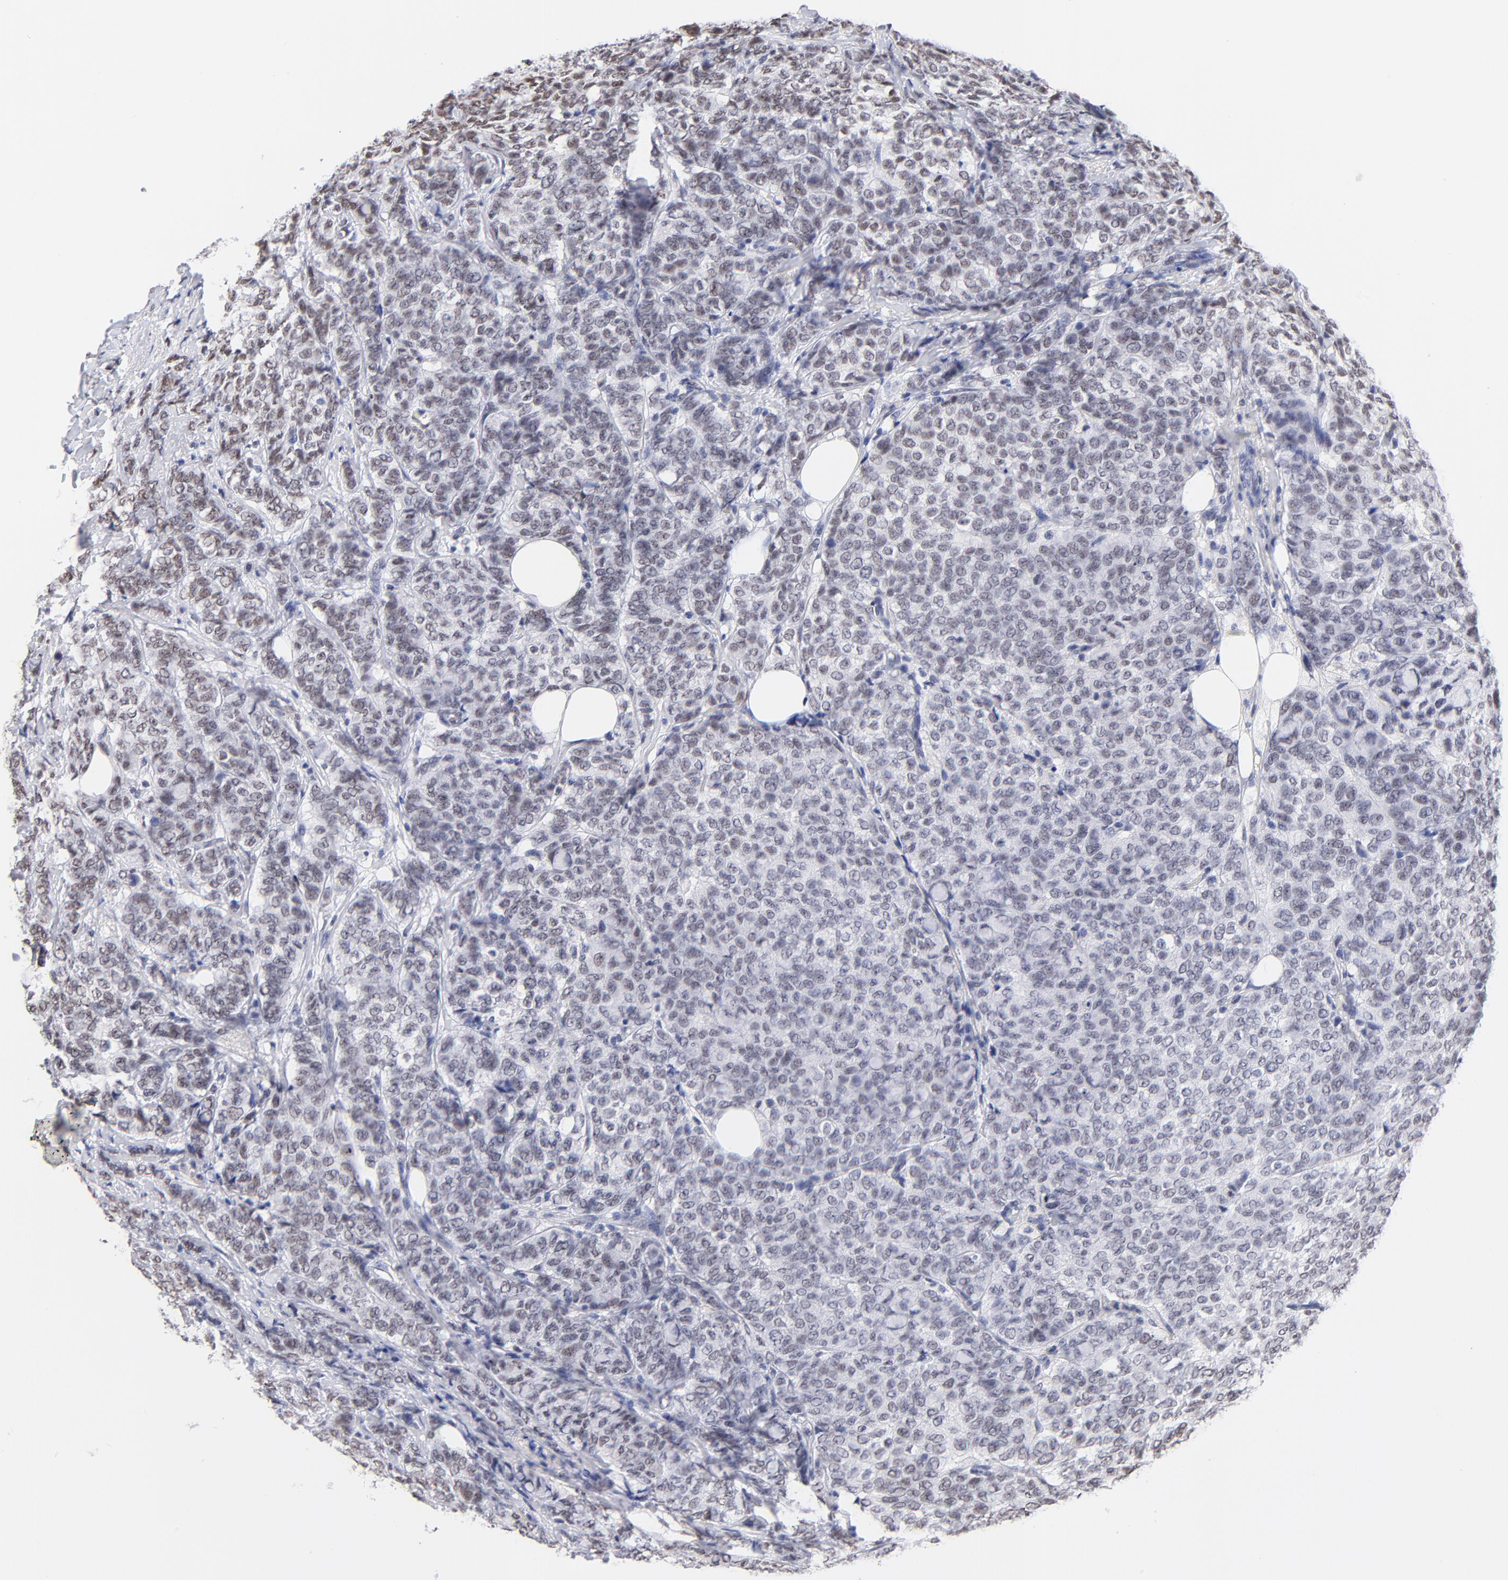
{"staining": {"intensity": "negative", "quantity": "none", "location": "none"}, "tissue": "breast cancer", "cell_type": "Tumor cells", "image_type": "cancer", "snomed": [{"axis": "morphology", "description": "Lobular carcinoma"}, {"axis": "topography", "description": "Breast"}], "caption": "DAB immunohistochemical staining of human breast lobular carcinoma shows no significant positivity in tumor cells.", "gene": "ZNF74", "patient": {"sex": "female", "age": 60}}